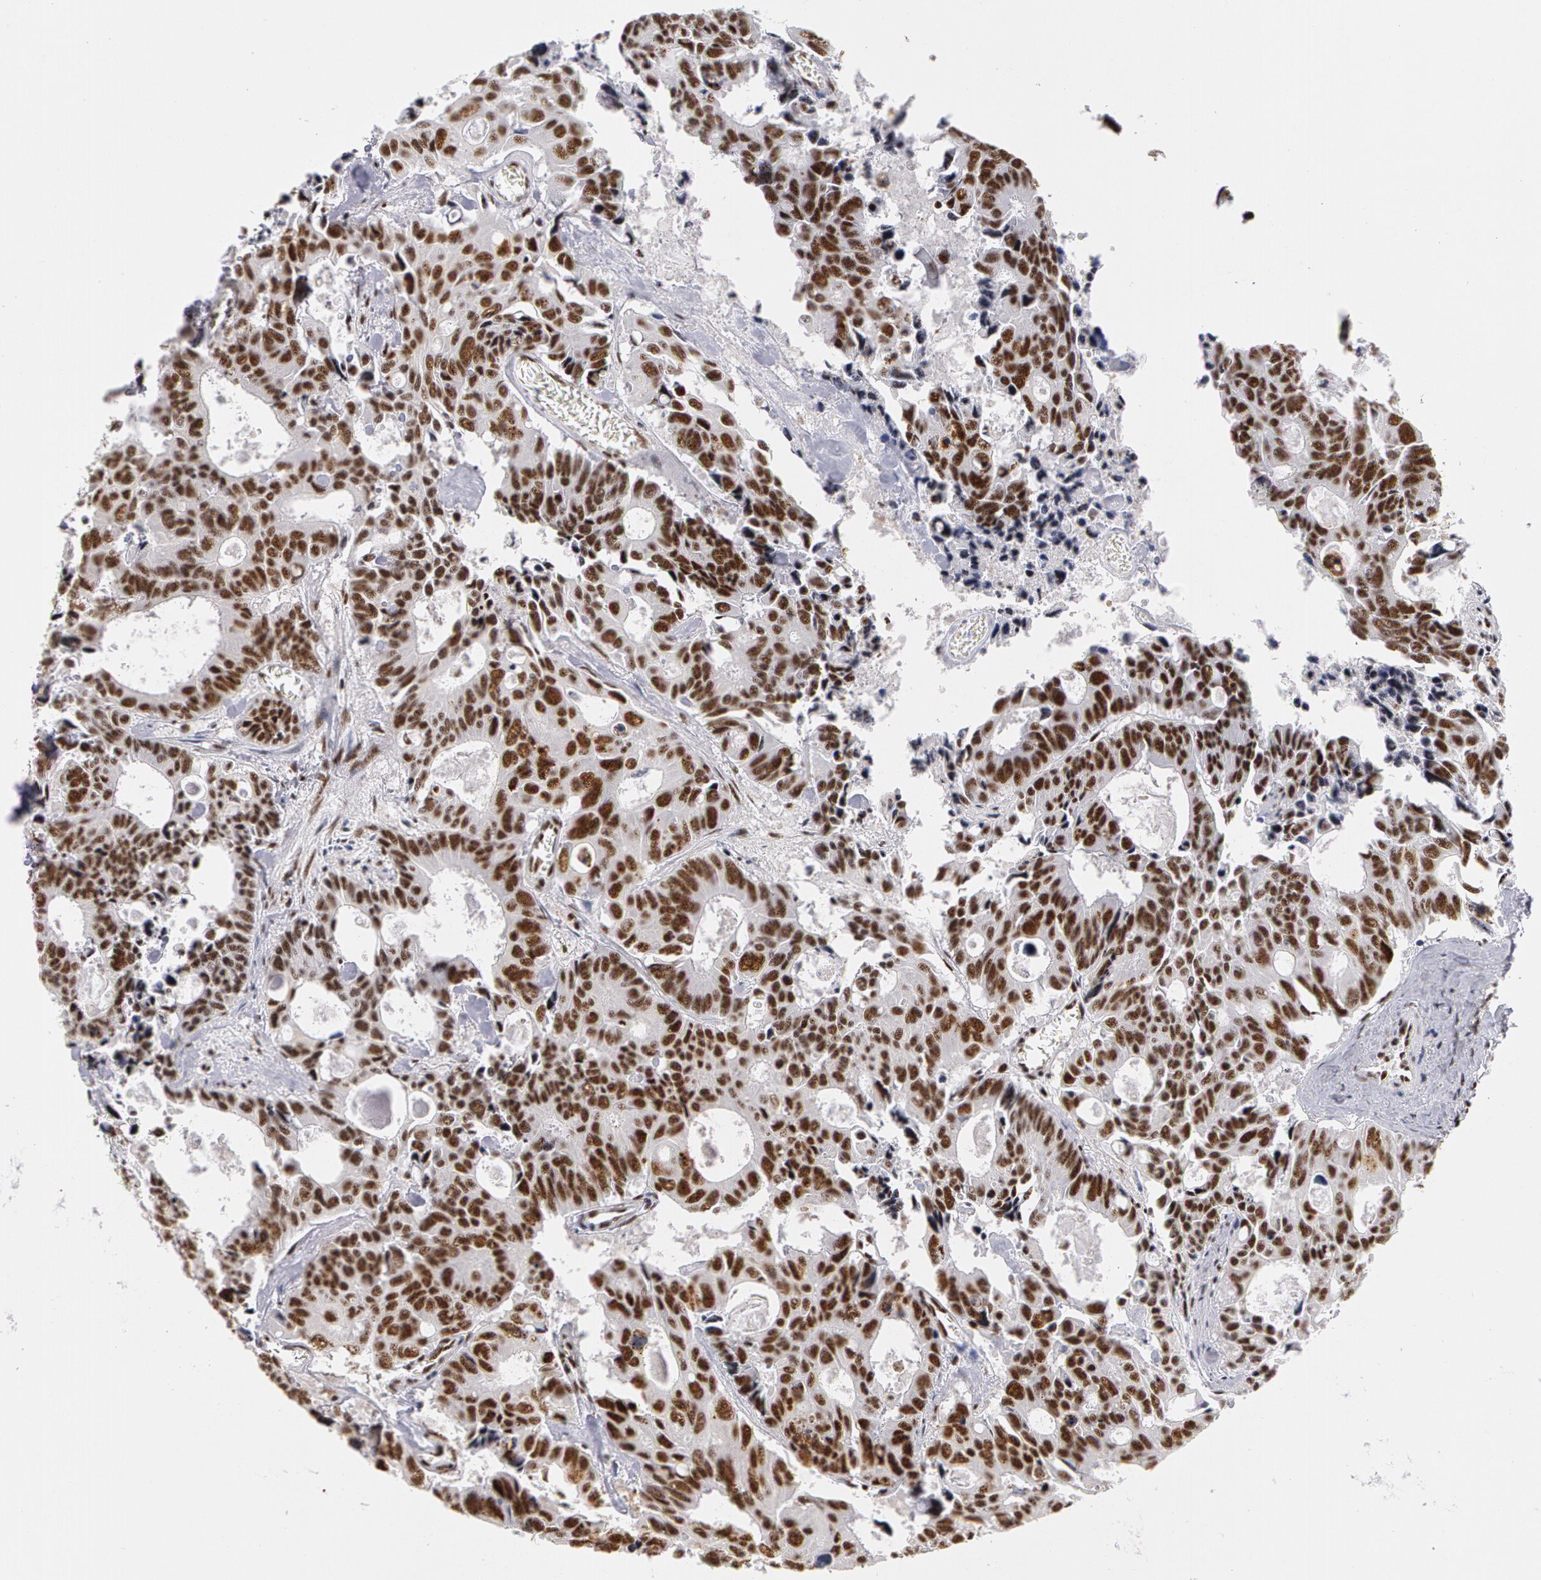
{"staining": {"intensity": "moderate", "quantity": ">75%", "location": "nuclear"}, "tissue": "colorectal cancer", "cell_type": "Tumor cells", "image_type": "cancer", "snomed": [{"axis": "morphology", "description": "Adenocarcinoma, NOS"}, {"axis": "topography", "description": "Rectum"}], "caption": "This is a histology image of immunohistochemistry (IHC) staining of colorectal adenocarcinoma, which shows moderate staining in the nuclear of tumor cells.", "gene": "PNN", "patient": {"sex": "male", "age": 76}}